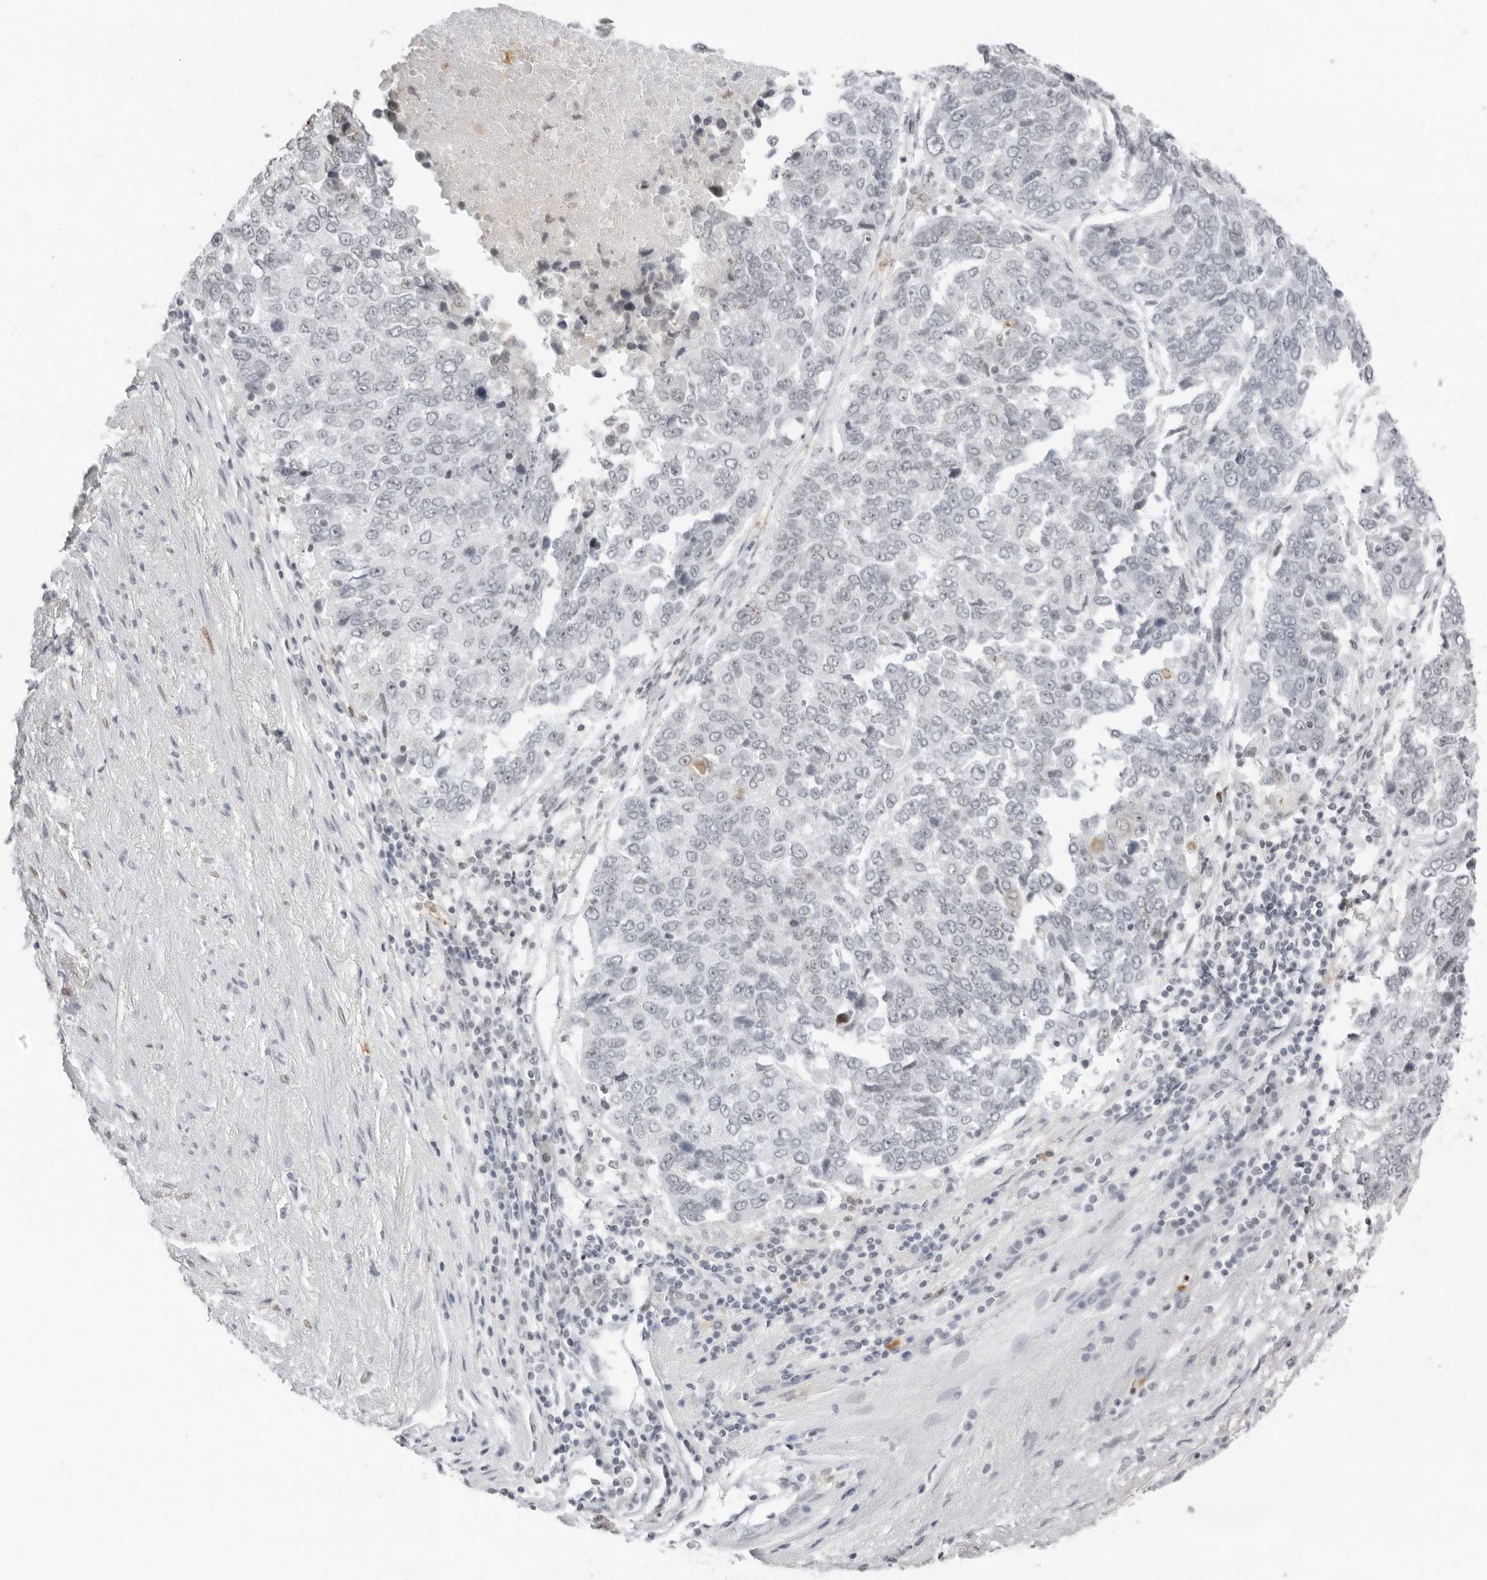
{"staining": {"intensity": "negative", "quantity": "none", "location": "none"}, "tissue": "lung cancer", "cell_type": "Tumor cells", "image_type": "cancer", "snomed": [{"axis": "morphology", "description": "Squamous cell carcinoma, NOS"}, {"axis": "topography", "description": "Lung"}], "caption": "The image displays no significant staining in tumor cells of squamous cell carcinoma (lung).", "gene": "RNF146", "patient": {"sex": "male", "age": 66}}